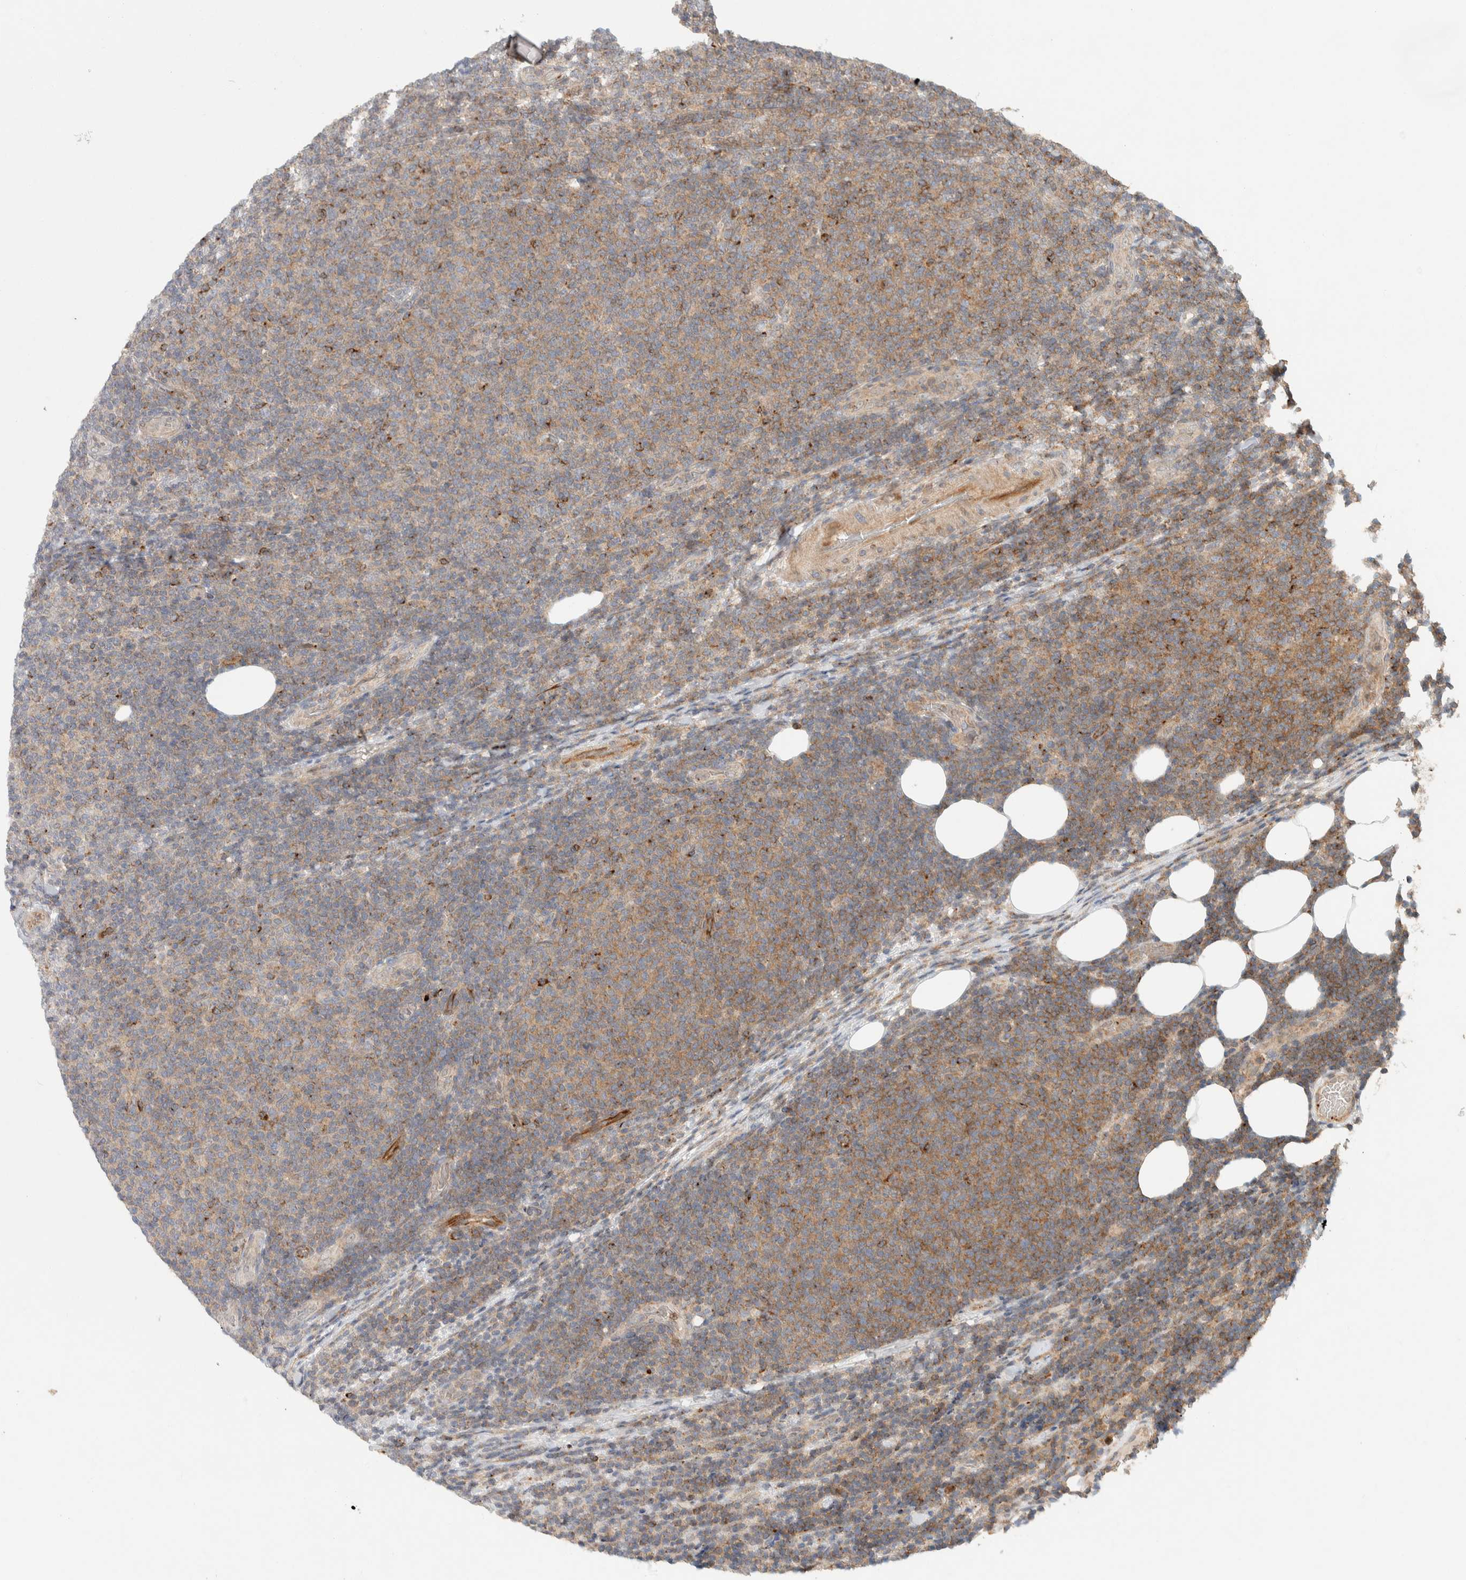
{"staining": {"intensity": "weak", "quantity": ">75%", "location": "cytoplasmic/membranous"}, "tissue": "lymphoma", "cell_type": "Tumor cells", "image_type": "cancer", "snomed": [{"axis": "morphology", "description": "Malignant lymphoma, non-Hodgkin's type, Low grade"}, {"axis": "topography", "description": "Lymph node"}], "caption": "This histopathology image demonstrates malignant lymphoma, non-Hodgkin's type (low-grade) stained with immunohistochemistry (IHC) to label a protein in brown. The cytoplasmic/membranous of tumor cells show weak positivity for the protein. Nuclei are counter-stained blue.", "gene": "KIF9", "patient": {"sex": "male", "age": 66}}